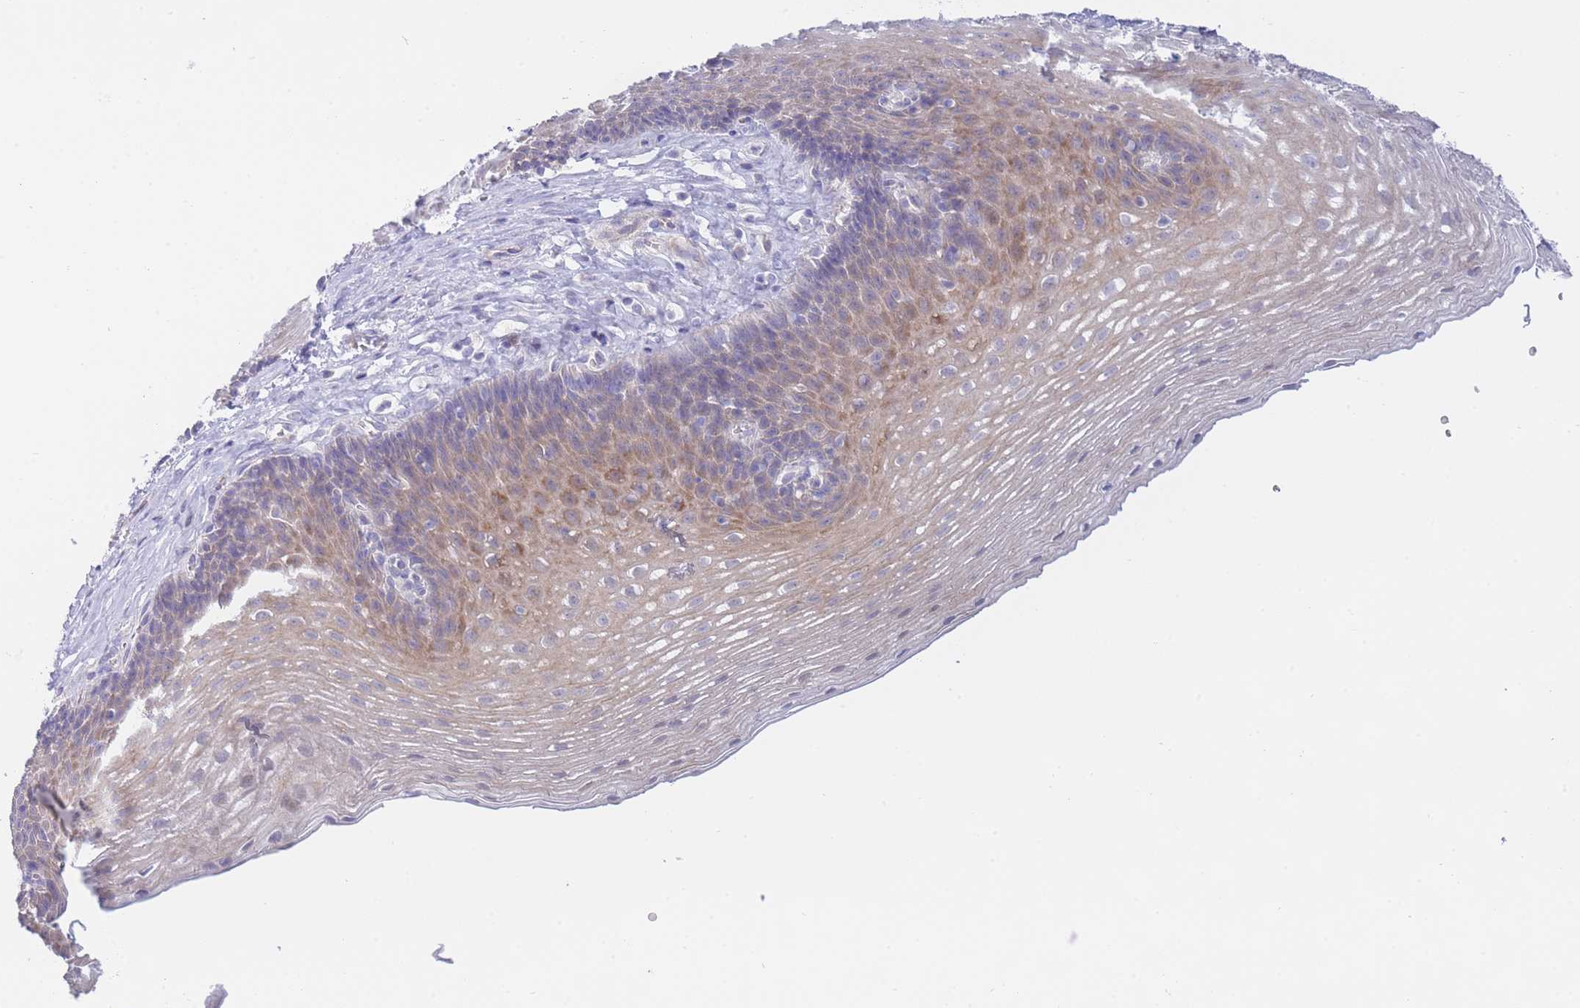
{"staining": {"intensity": "moderate", "quantity": "<25%", "location": "cytoplasmic/membranous"}, "tissue": "esophagus", "cell_type": "Squamous epithelial cells", "image_type": "normal", "snomed": [{"axis": "morphology", "description": "Normal tissue, NOS"}, {"axis": "topography", "description": "Esophagus"}], "caption": "Immunohistochemistry micrograph of unremarkable esophagus stained for a protein (brown), which reveals low levels of moderate cytoplasmic/membranous positivity in about <25% of squamous epithelial cells.", "gene": "SUGT1", "patient": {"sex": "female", "age": 66}}